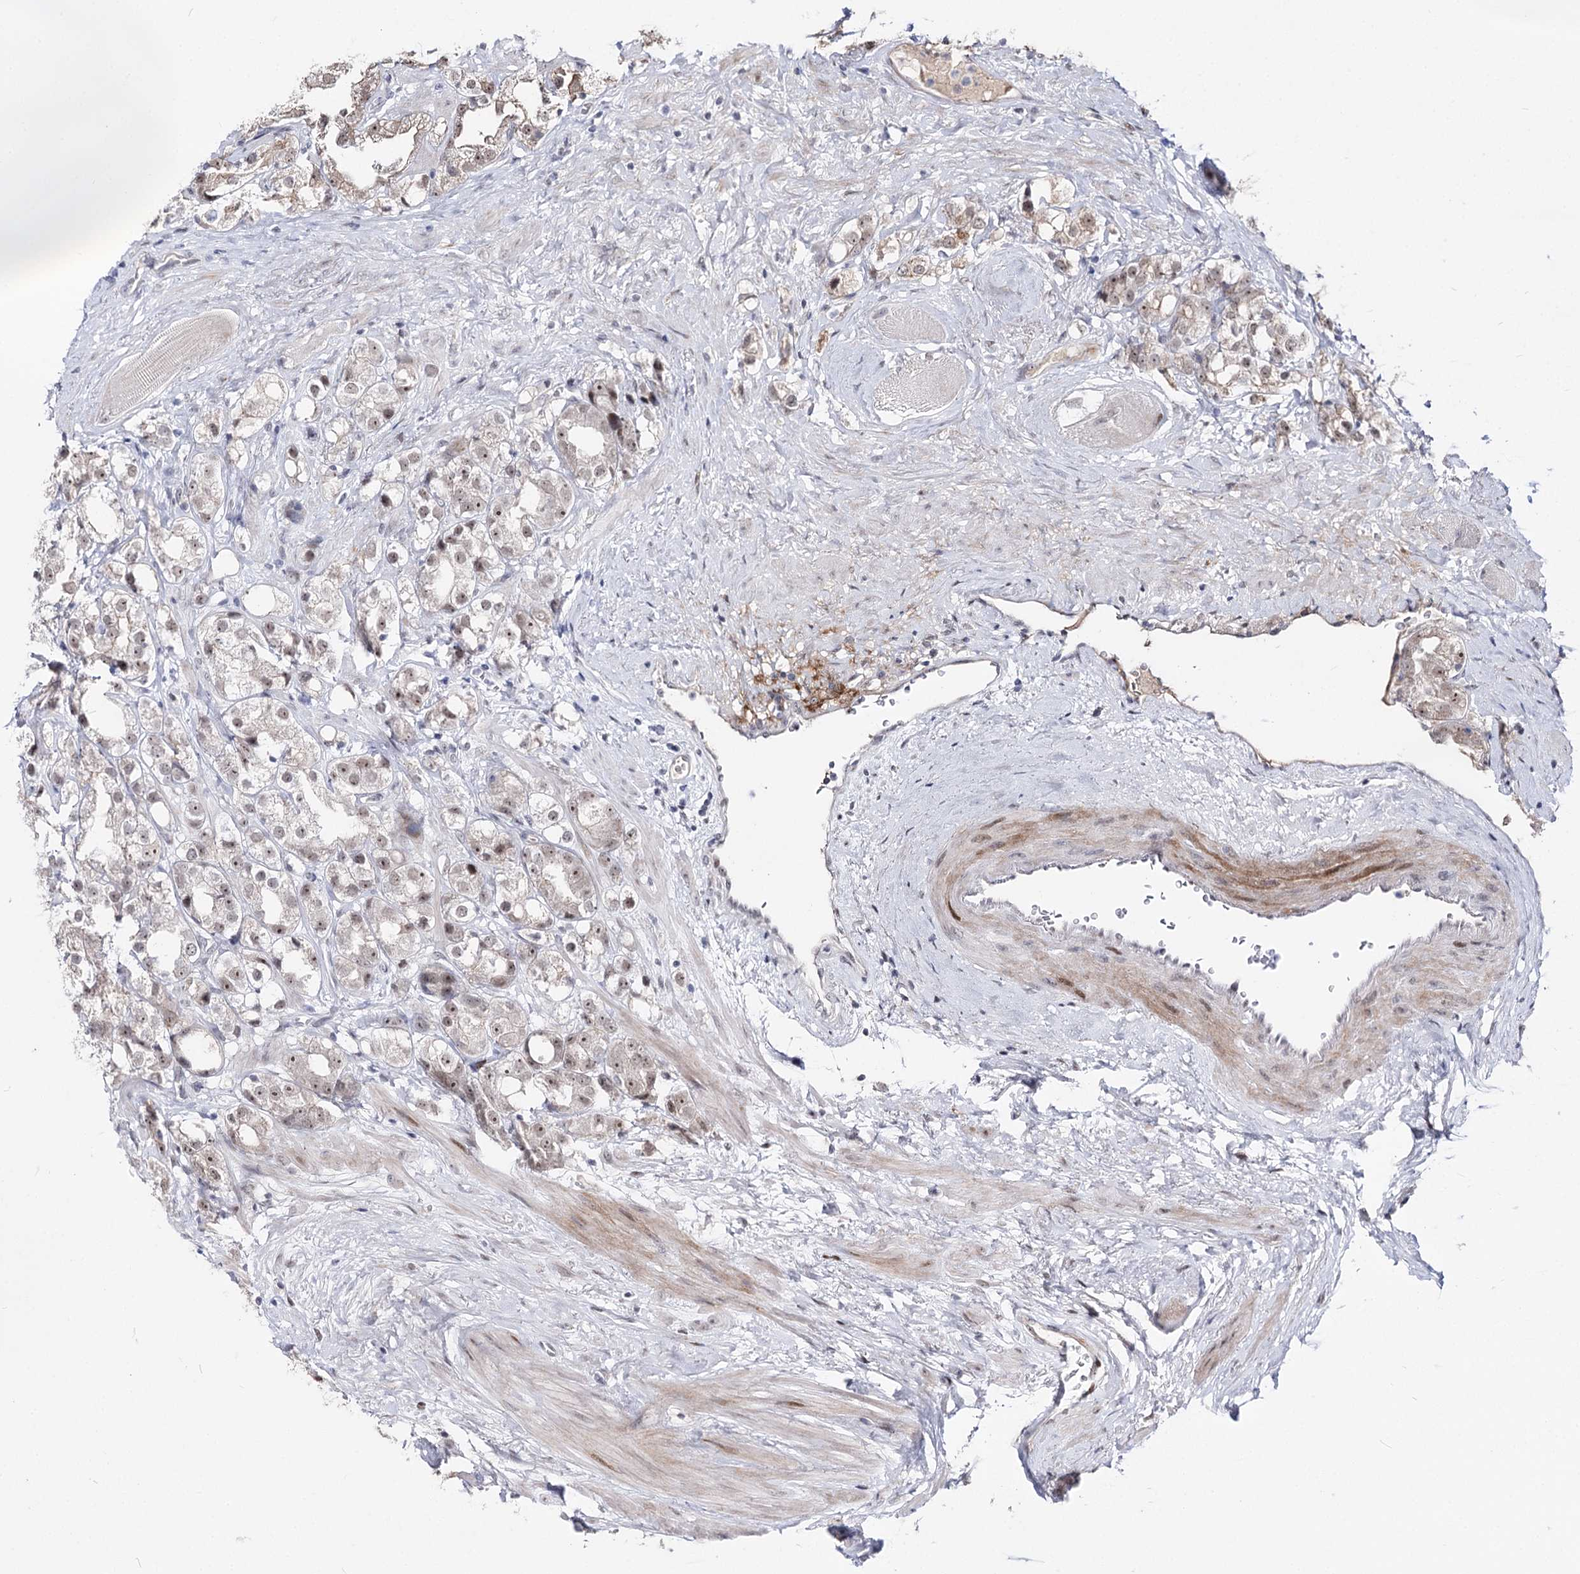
{"staining": {"intensity": "weak", "quantity": "25%-75%", "location": "nuclear"}, "tissue": "prostate cancer", "cell_type": "Tumor cells", "image_type": "cancer", "snomed": [{"axis": "morphology", "description": "Adenocarcinoma, NOS"}, {"axis": "topography", "description": "Prostate"}], "caption": "Protein positivity by immunohistochemistry (IHC) demonstrates weak nuclear expression in about 25%-75% of tumor cells in prostate cancer (adenocarcinoma).", "gene": "STOX1", "patient": {"sex": "male", "age": 79}}